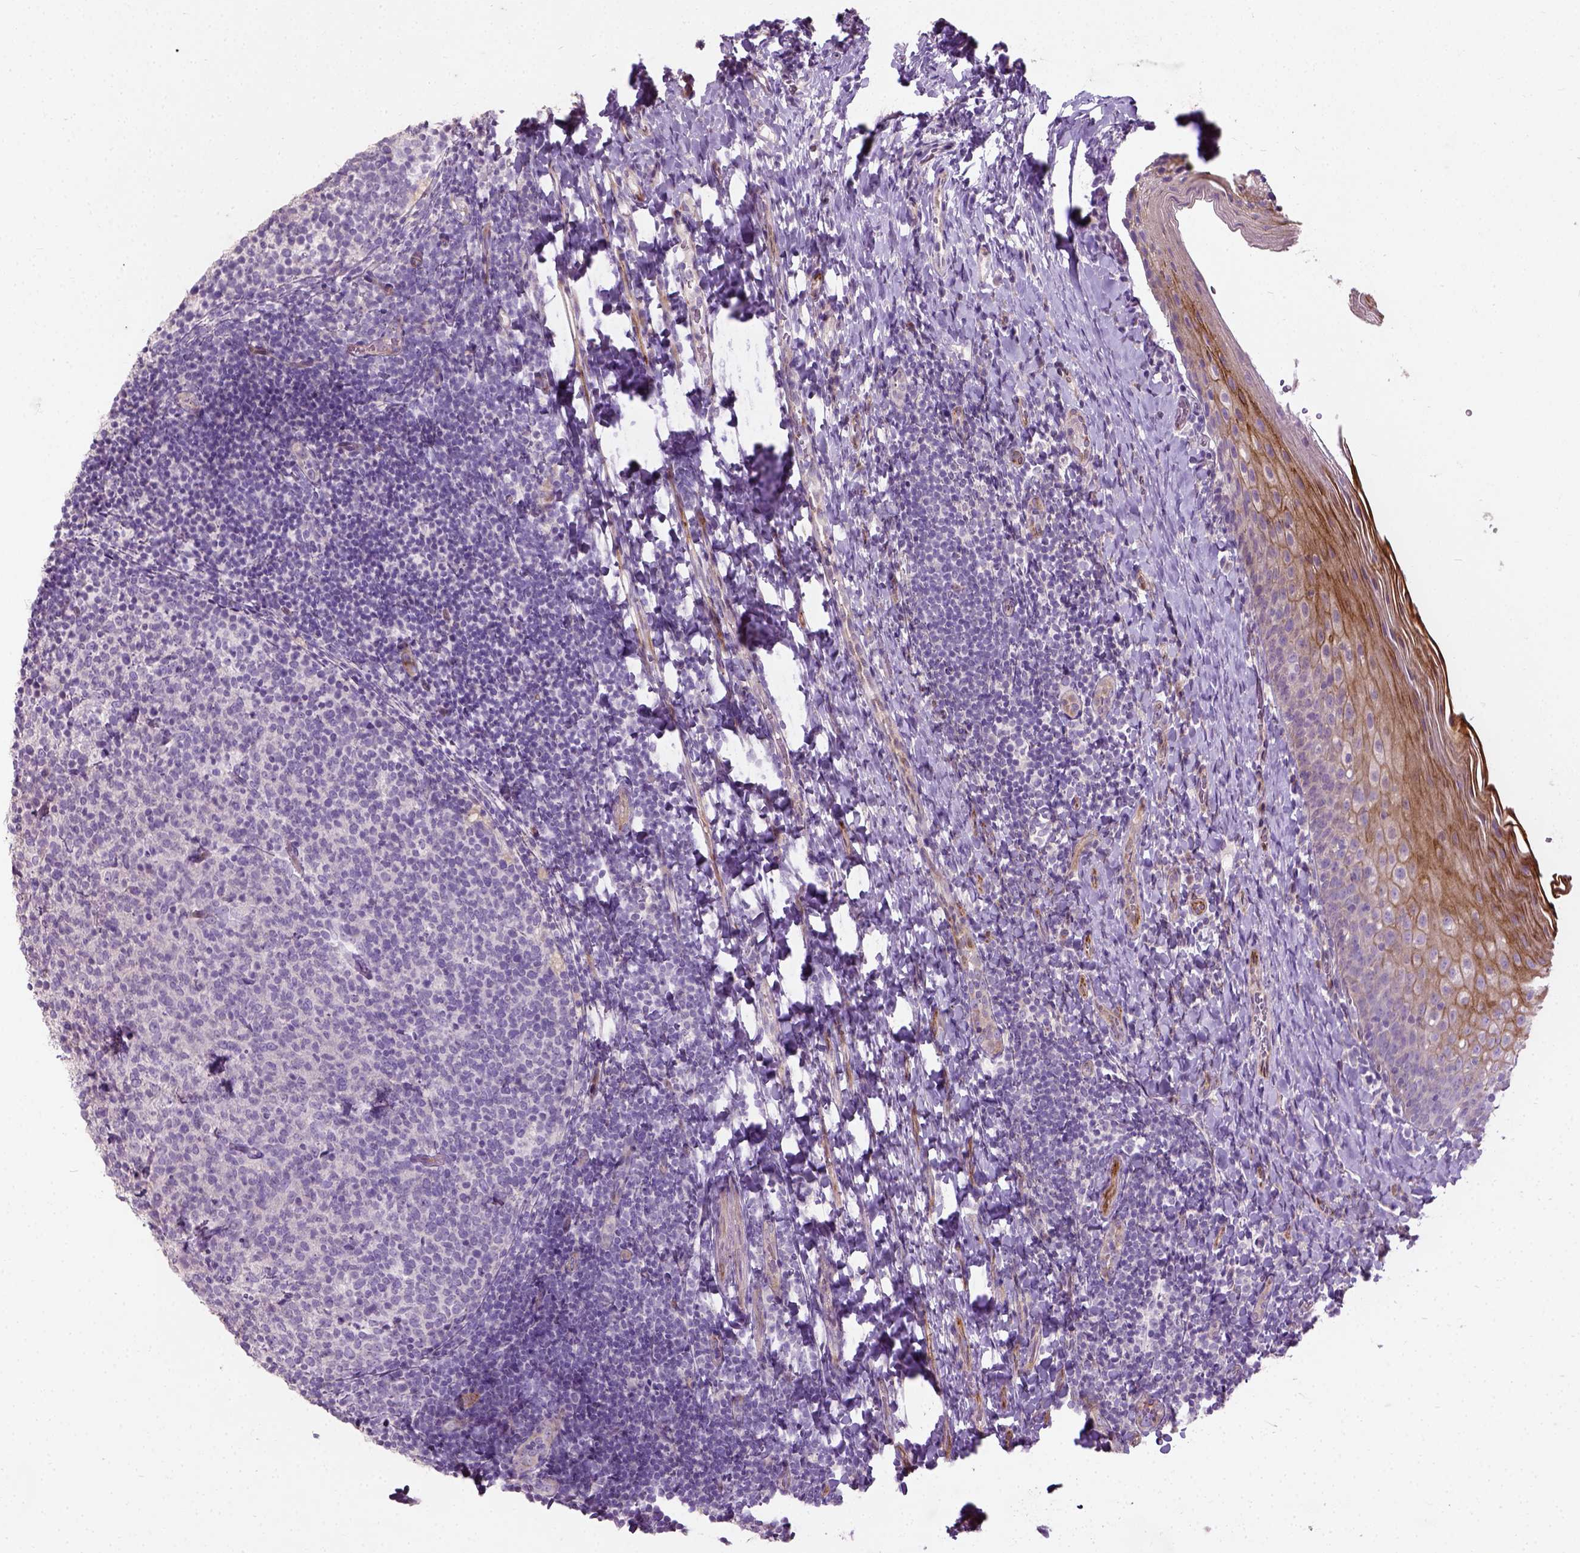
{"staining": {"intensity": "negative", "quantity": "none", "location": "none"}, "tissue": "tonsil", "cell_type": "Germinal center cells", "image_type": "normal", "snomed": [{"axis": "morphology", "description": "Normal tissue, NOS"}, {"axis": "topography", "description": "Tonsil"}], "caption": "Human tonsil stained for a protein using immunohistochemistry reveals no staining in germinal center cells.", "gene": "PKP3", "patient": {"sex": "female", "age": 10}}